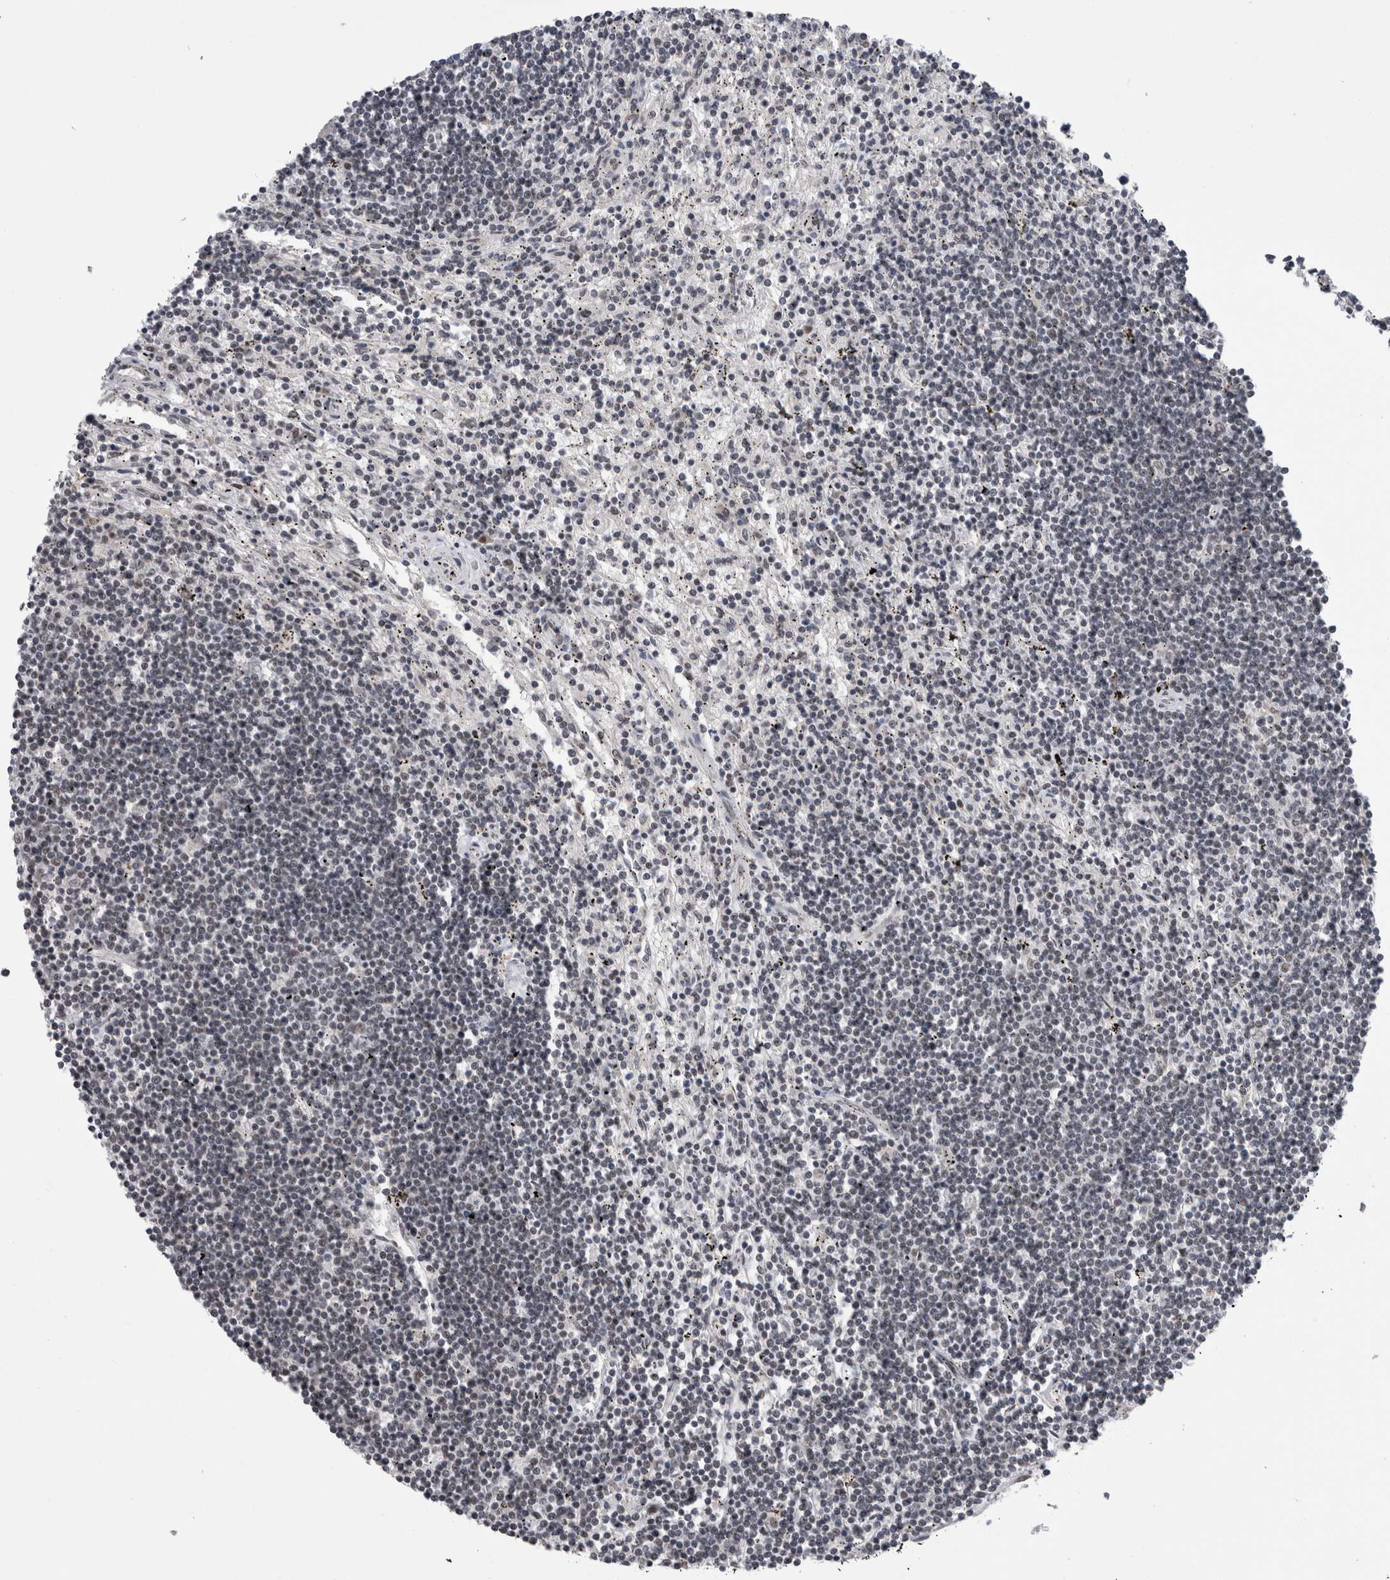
{"staining": {"intensity": "negative", "quantity": "none", "location": "none"}, "tissue": "lymphoma", "cell_type": "Tumor cells", "image_type": "cancer", "snomed": [{"axis": "morphology", "description": "Malignant lymphoma, non-Hodgkin's type, Low grade"}, {"axis": "topography", "description": "Spleen"}], "caption": "This image is of lymphoma stained with IHC to label a protein in brown with the nuclei are counter-stained blue. There is no expression in tumor cells.", "gene": "CPSF2", "patient": {"sex": "male", "age": 76}}